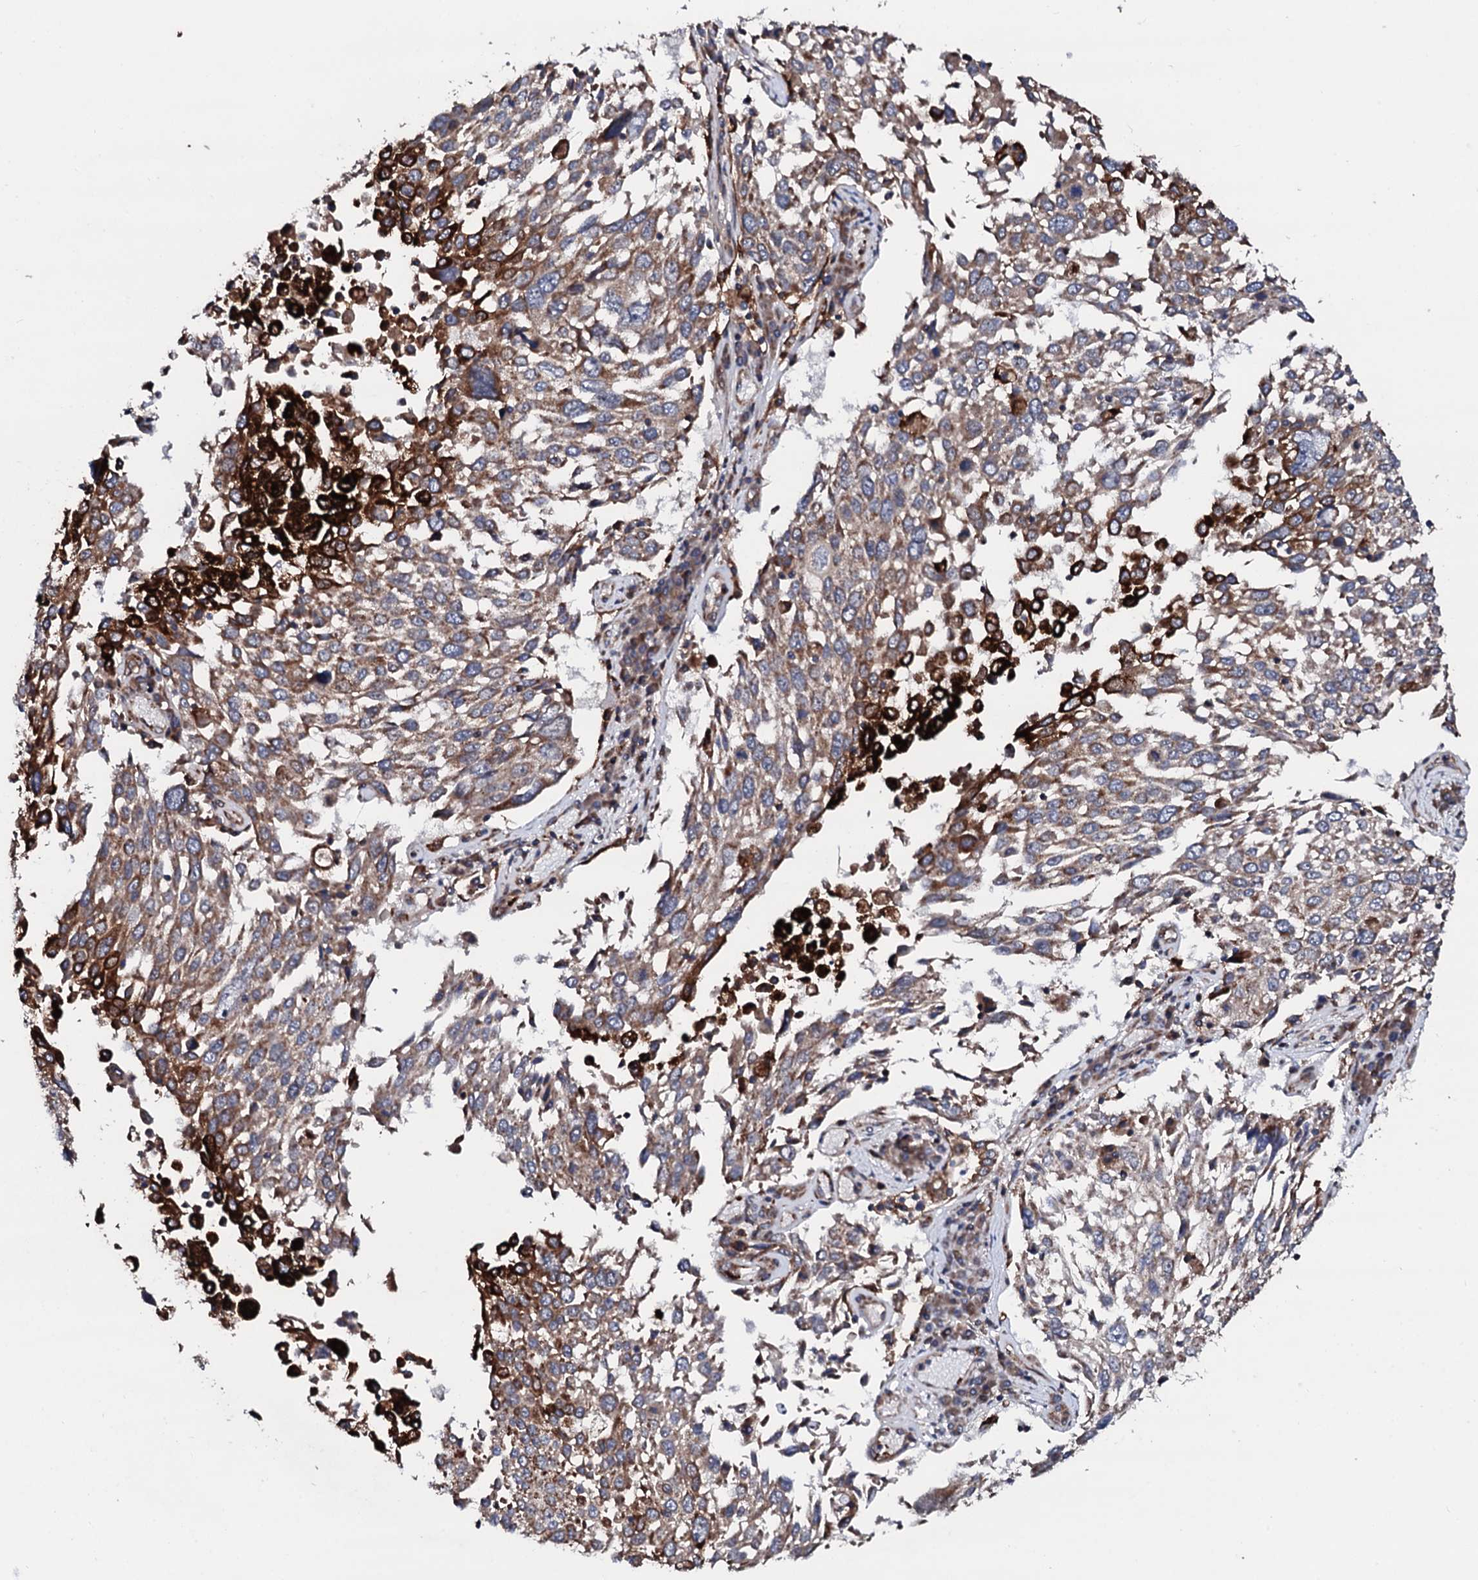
{"staining": {"intensity": "strong", "quantity": "25%-75%", "location": "cytoplasmic/membranous"}, "tissue": "lung cancer", "cell_type": "Tumor cells", "image_type": "cancer", "snomed": [{"axis": "morphology", "description": "Squamous cell carcinoma, NOS"}, {"axis": "topography", "description": "Lung"}], "caption": "DAB (3,3'-diaminobenzidine) immunohistochemical staining of lung cancer shows strong cytoplasmic/membranous protein expression in approximately 25%-75% of tumor cells.", "gene": "SDHAF2", "patient": {"sex": "male", "age": 65}}